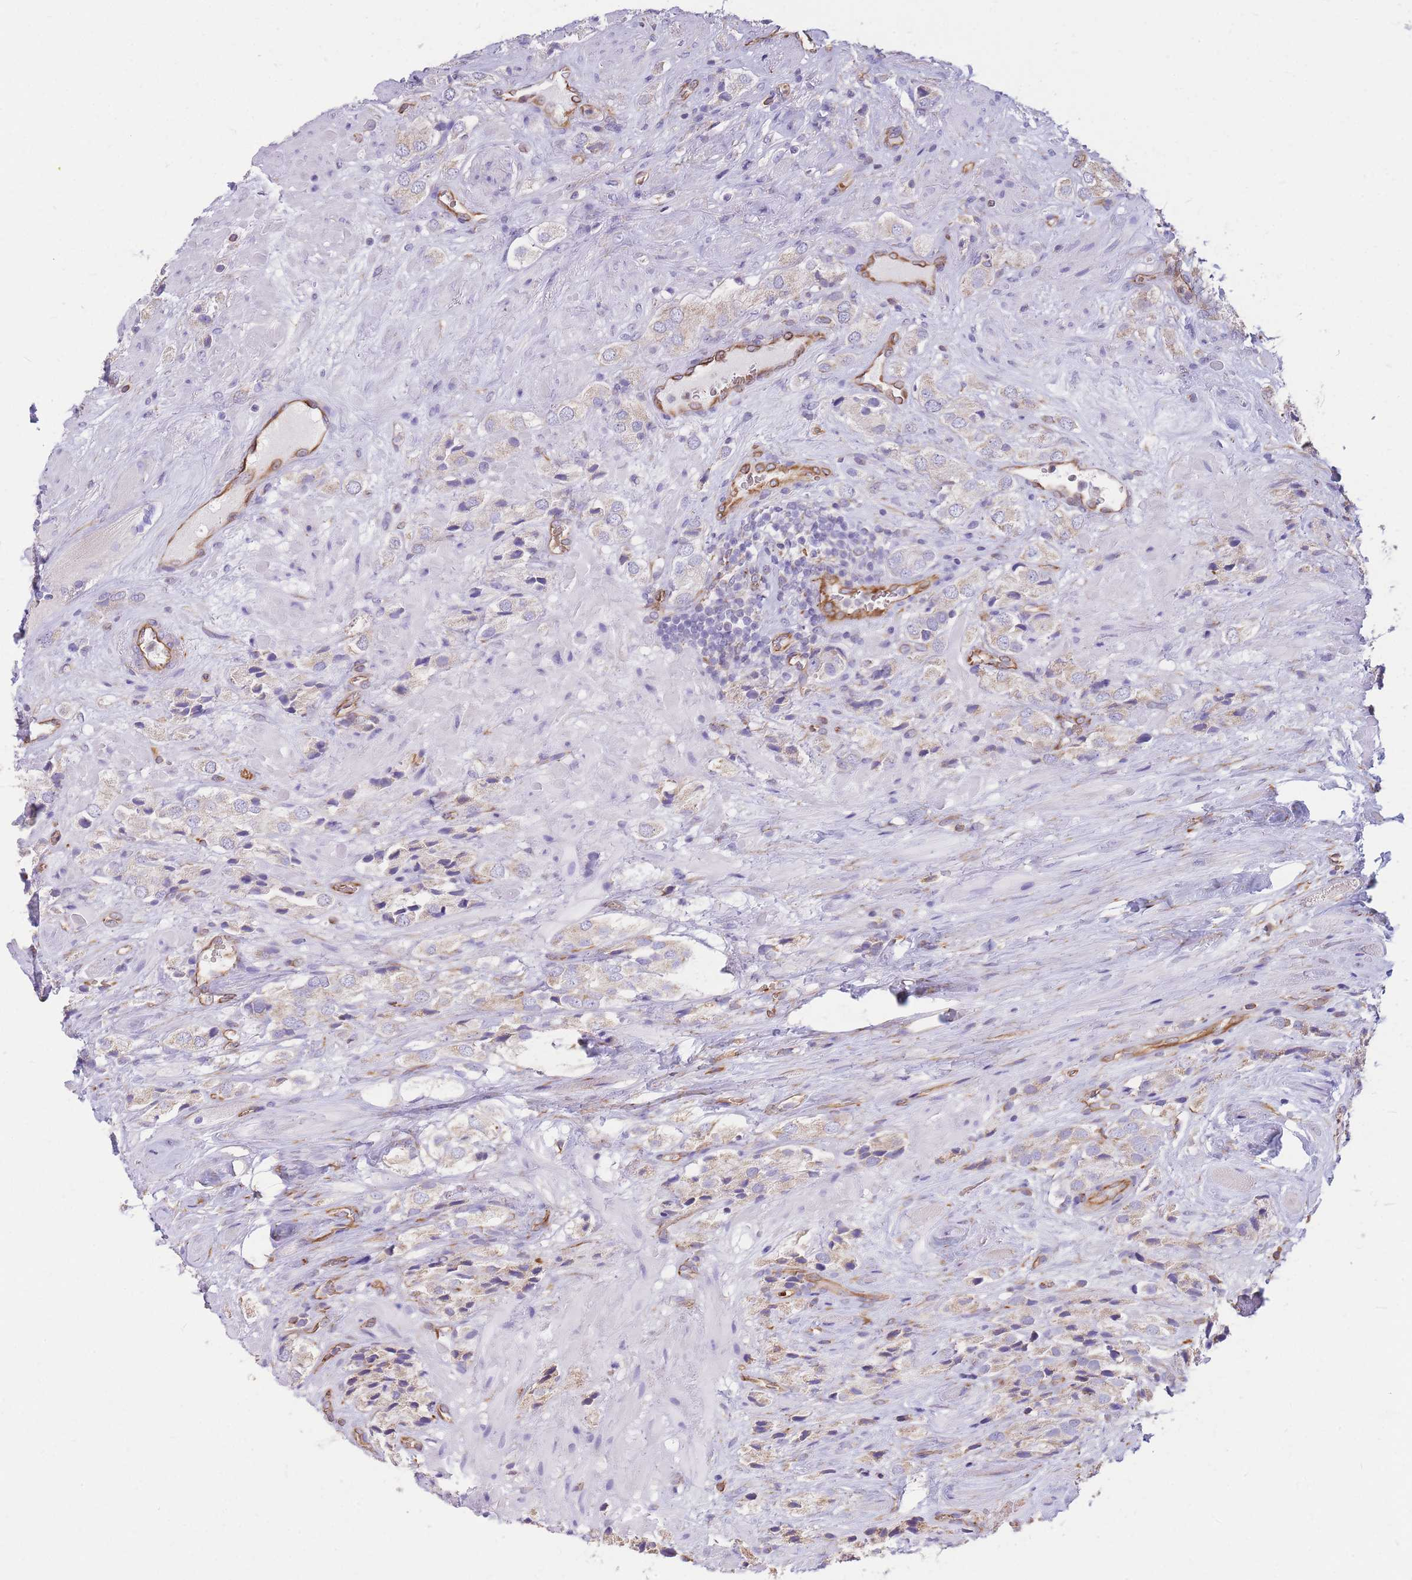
{"staining": {"intensity": "negative", "quantity": "none", "location": "none"}, "tissue": "prostate cancer", "cell_type": "Tumor cells", "image_type": "cancer", "snomed": [{"axis": "morphology", "description": "Adenocarcinoma, High grade"}, {"axis": "topography", "description": "Prostate and seminal vesicle, NOS"}], "caption": "Prostate high-grade adenocarcinoma was stained to show a protein in brown. There is no significant staining in tumor cells.", "gene": "ANKRD53", "patient": {"sex": "male", "age": 64}}